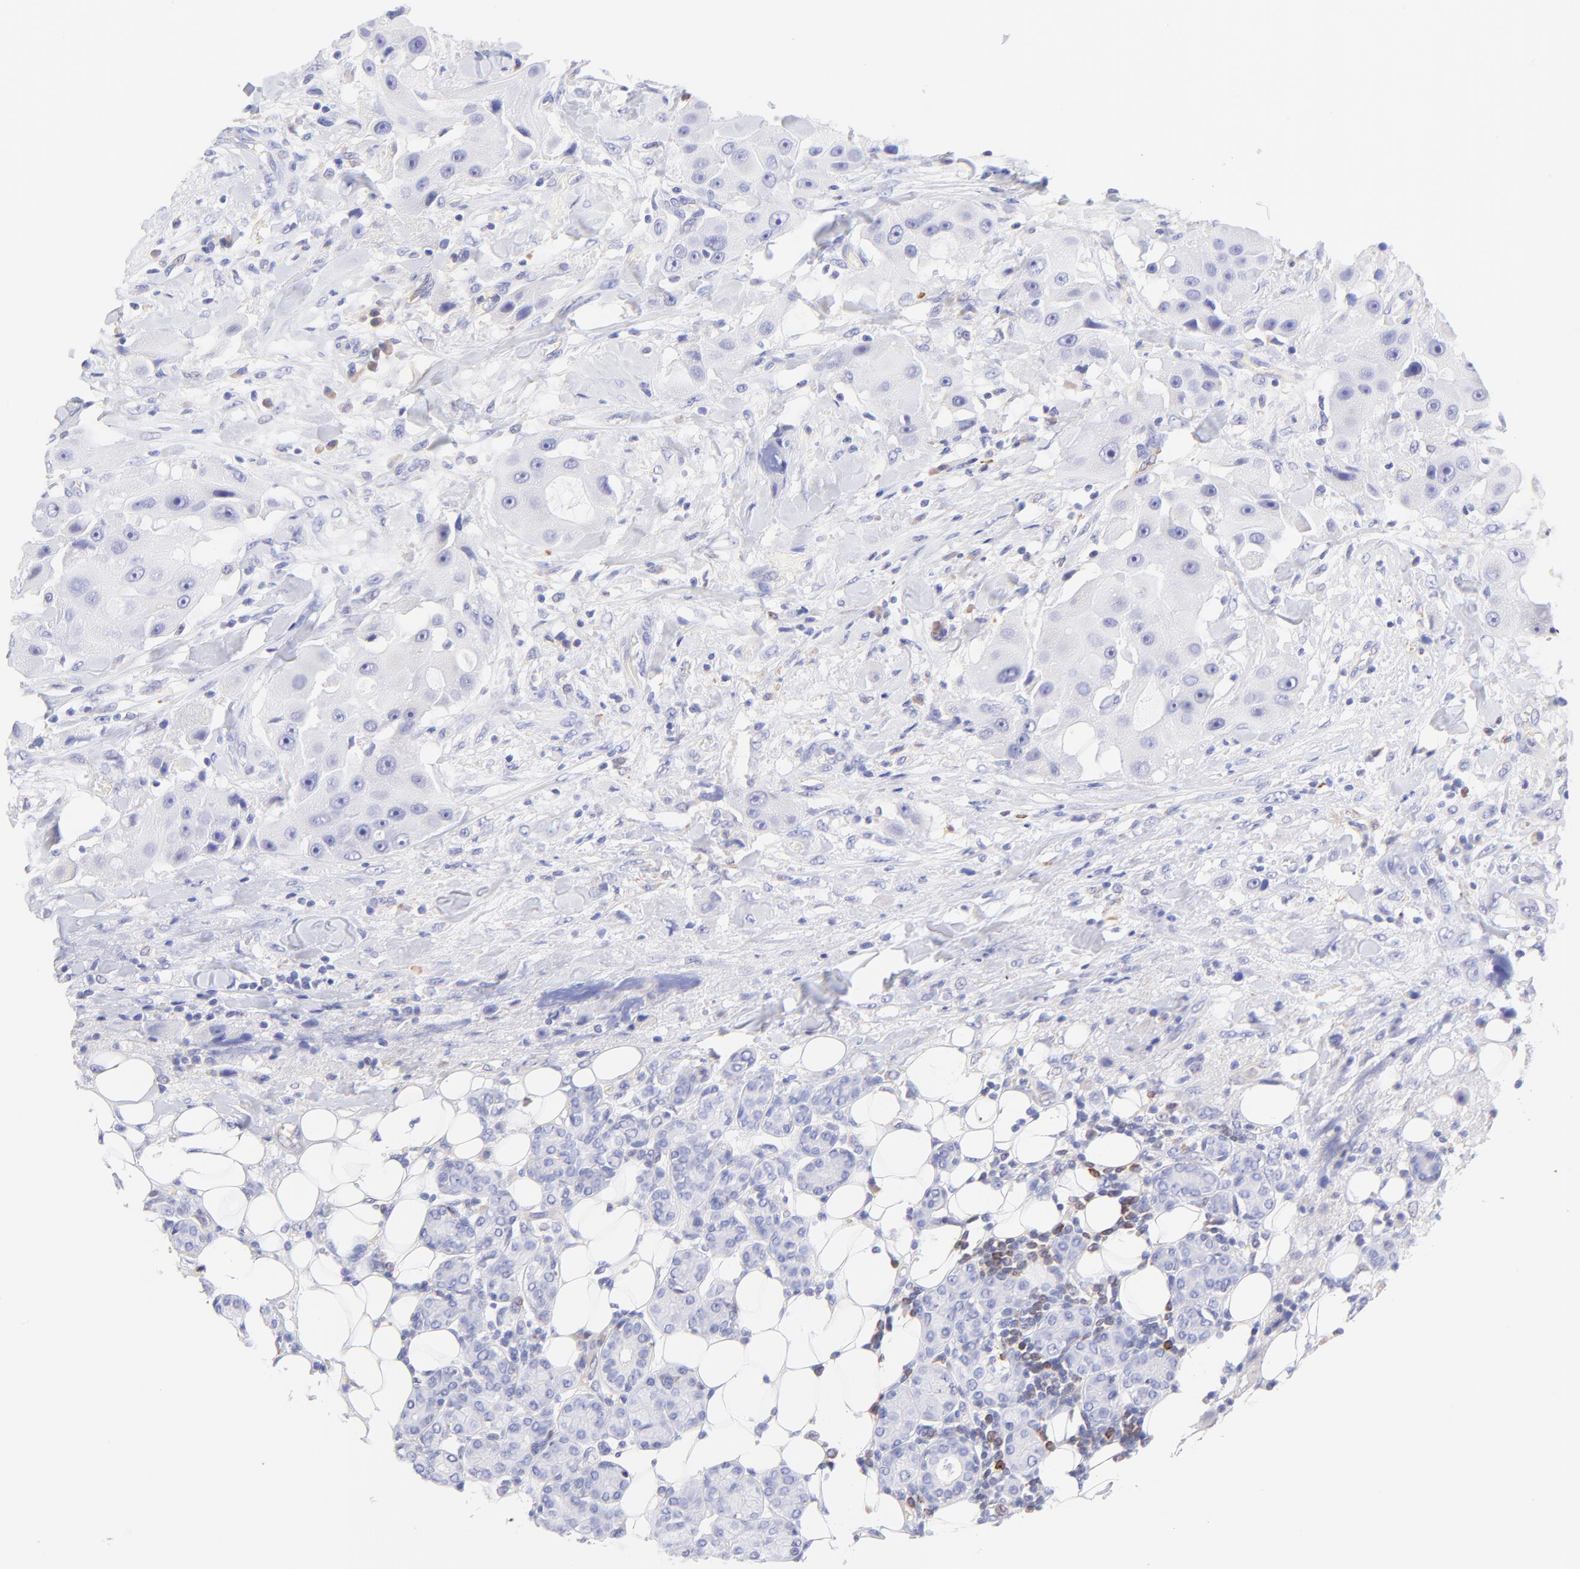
{"staining": {"intensity": "negative", "quantity": "none", "location": "none"}, "tissue": "head and neck cancer", "cell_type": "Tumor cells", "image_type": "cancer", "snomed": [{"axis": "morphology", "description": "Normal tissue, NOS"}, {"axis": "morphology", "description": "Adenocarcinoma, NOS"}, {"axis": "topography", "description": "Salivary gland"}, {"axis": "topography", "description": "Head-Neck"}], "caption": "A high-resolution histopathology image shows IHC staining of head and neck cancer (adenocarcinoma), which displays no significant positivity in tumor cells.", "gene": "IRAG2", "patient": {"sex": "male", "age": 80}}